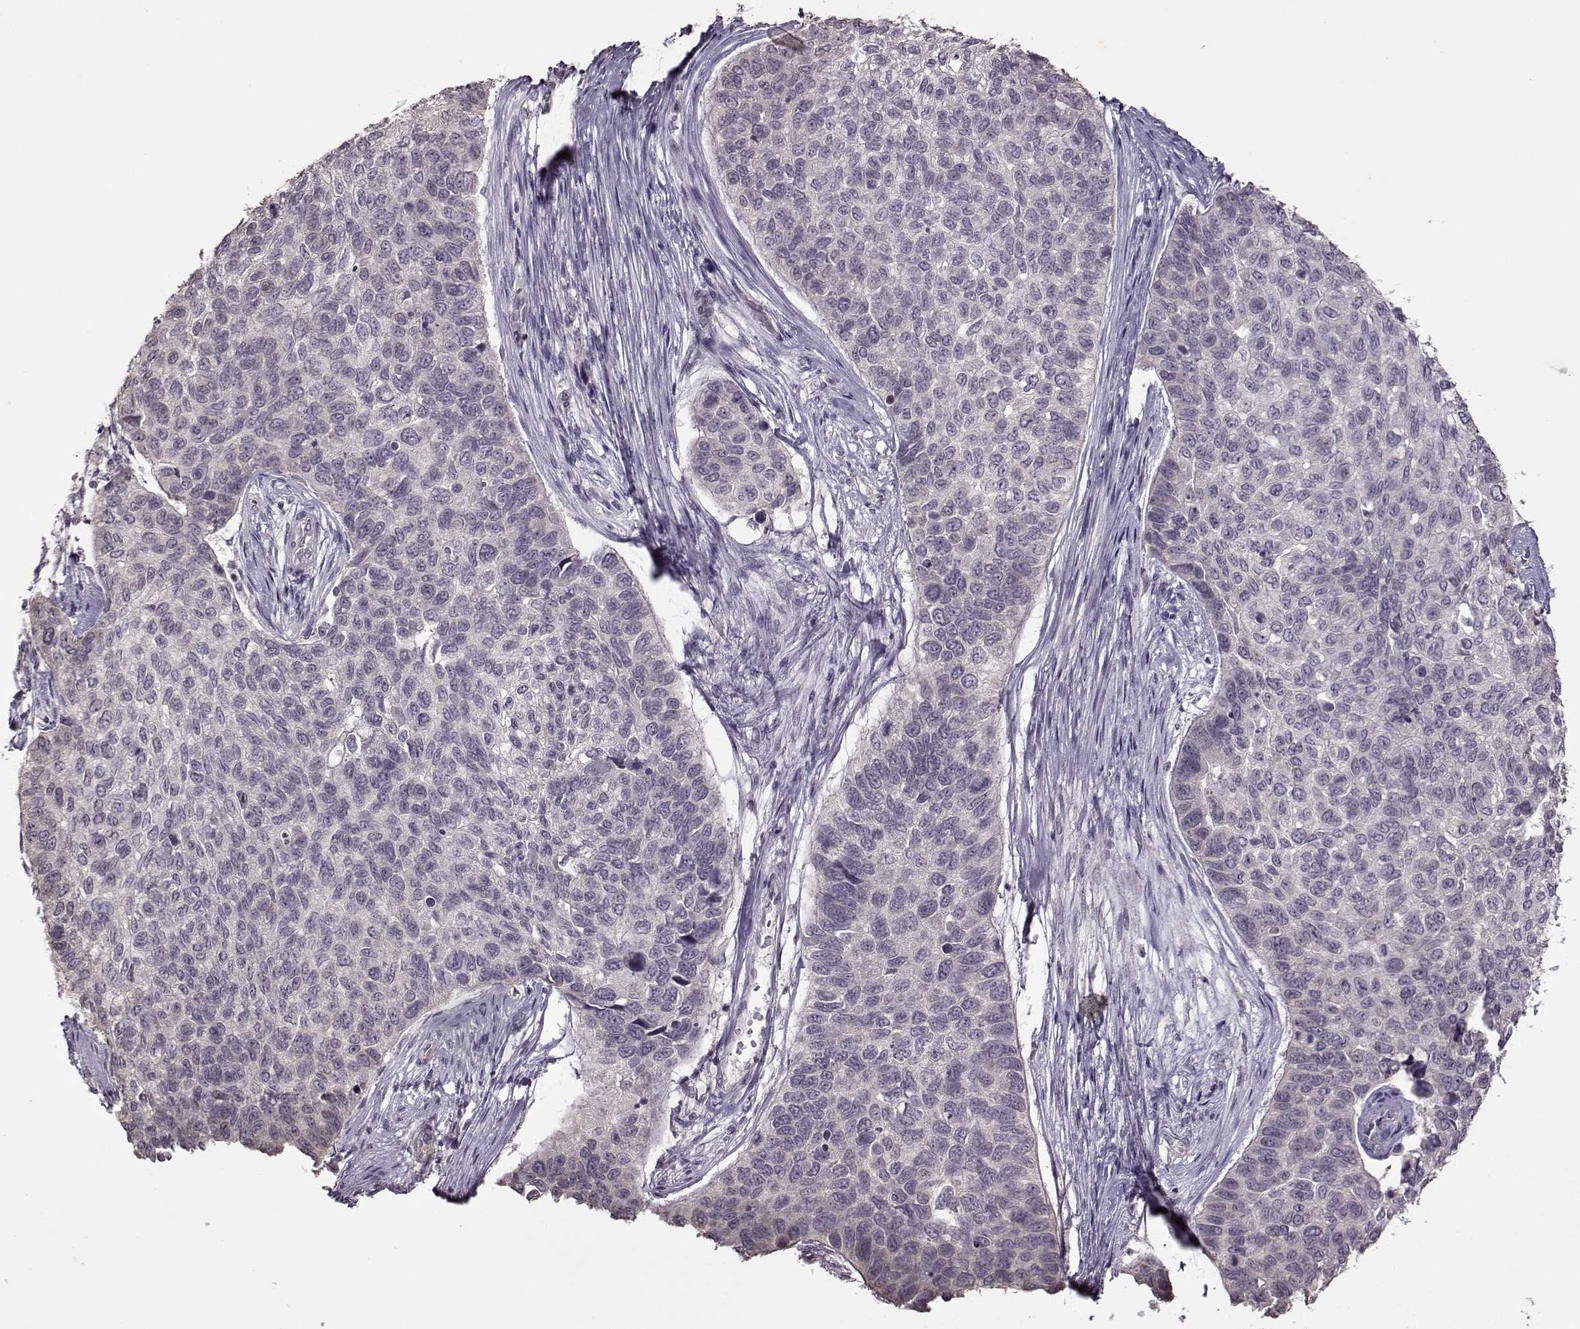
{"staining": {"intensity": "negative", "quantity": "none", "location": "none"}, "tissue": "lung cancer", "cell_type": "Tumor cells", "image_type": "cancer", "snomed": [{"axis": "morphology", "description": "Squamous cell carcinoma, NOS"}, {"axis": "topography", "description": "Lung"}], "caption": "Lung squamous cell carcinoma was stained to show a protein in brown. There is no significant staining in tumor cells.", "gene": "FSHB", "patient": {"sex": "male", "age": 69}}